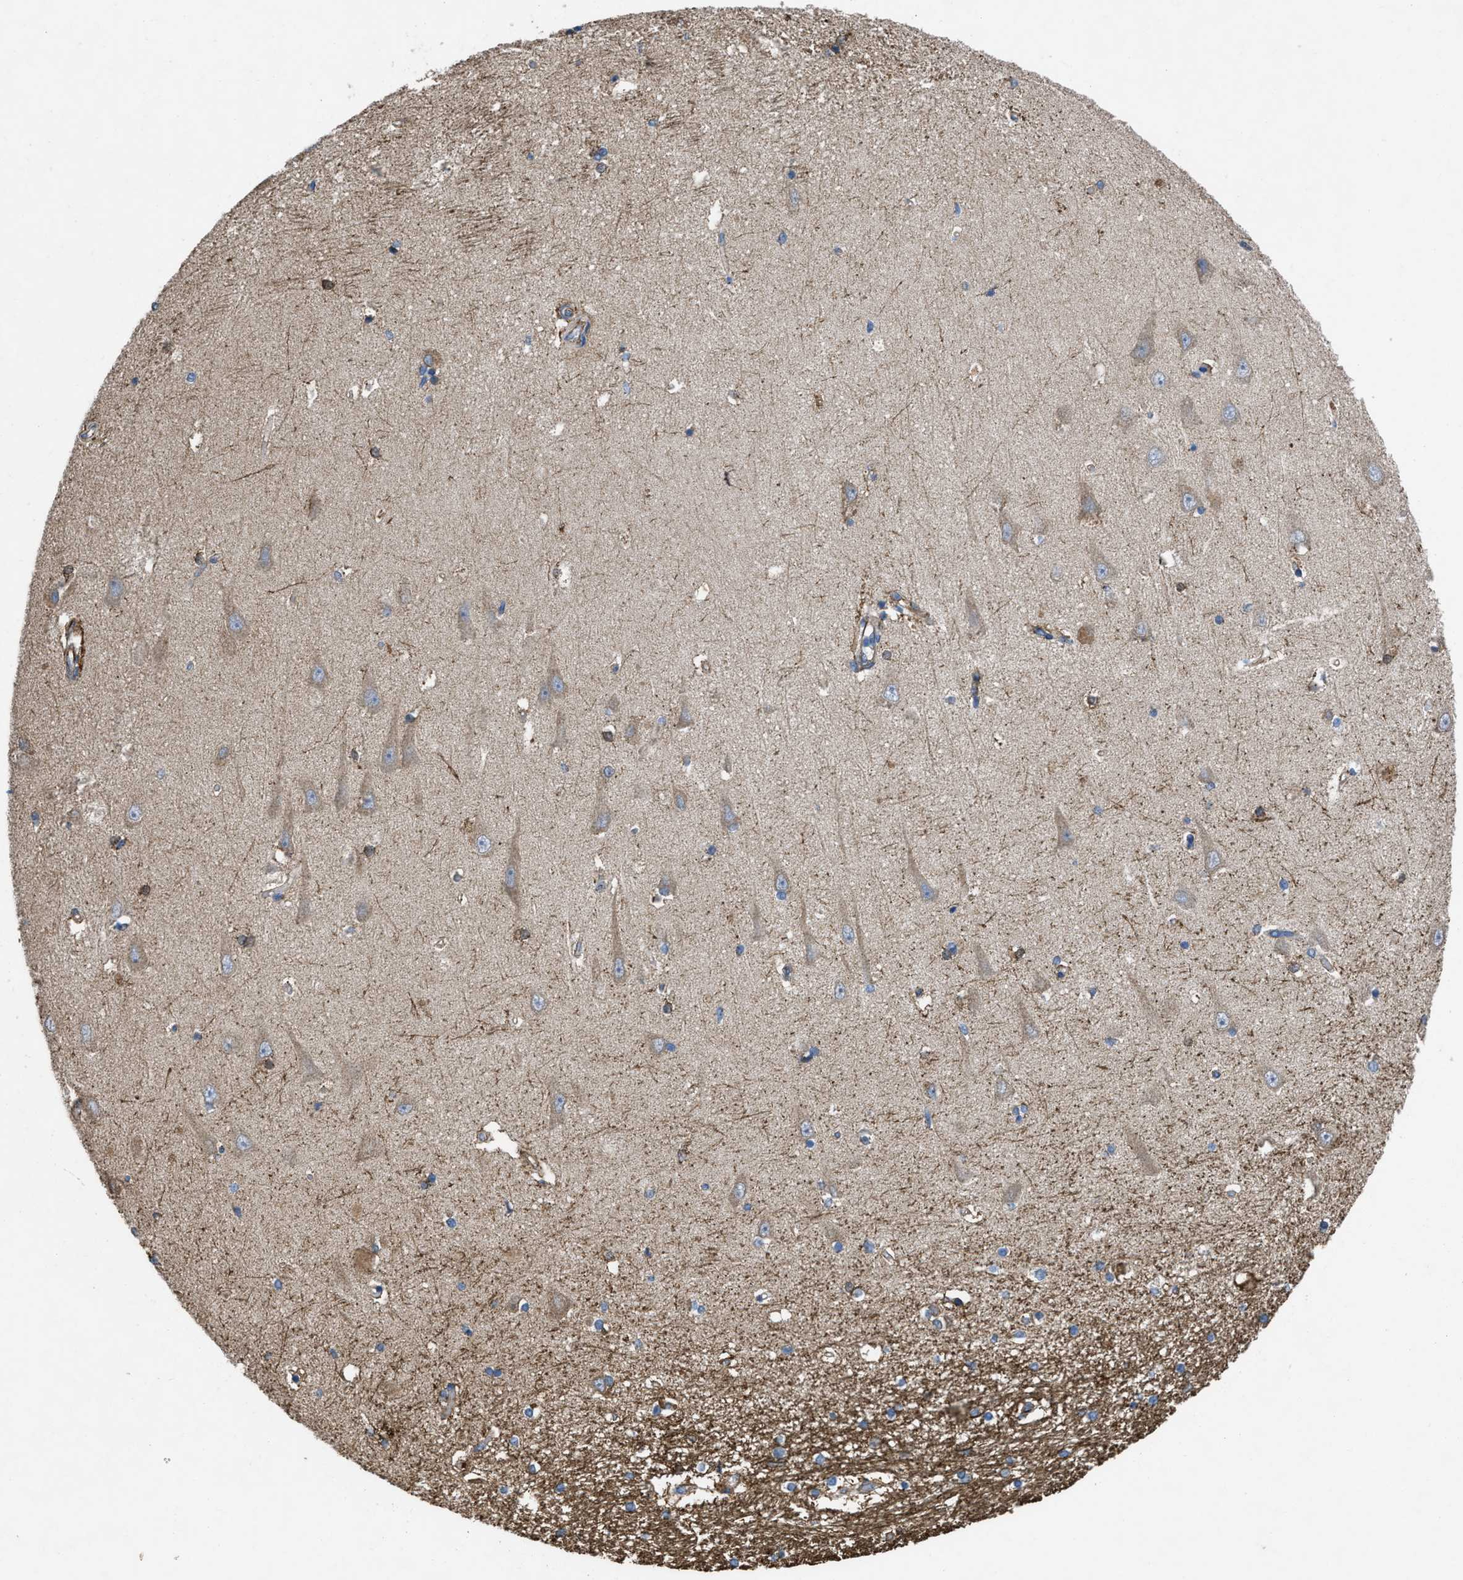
{"staining": {"intensity": "negative", "quantity": "none", "location": "none"}, "tissue": "hippocampus", "cell_type": "Glial cells", "image_type": "normal", "snomed": [{"axis": "morphology", "description": "Normal tissue, NOS"}, {"axis": "topography", "description": "Hippocampus"}], "caption": "IHC of normal hippocampus displays no staining in glial cells.", "gene": "DOLPP1", "patient": {"sex": "male", "age": 45}}